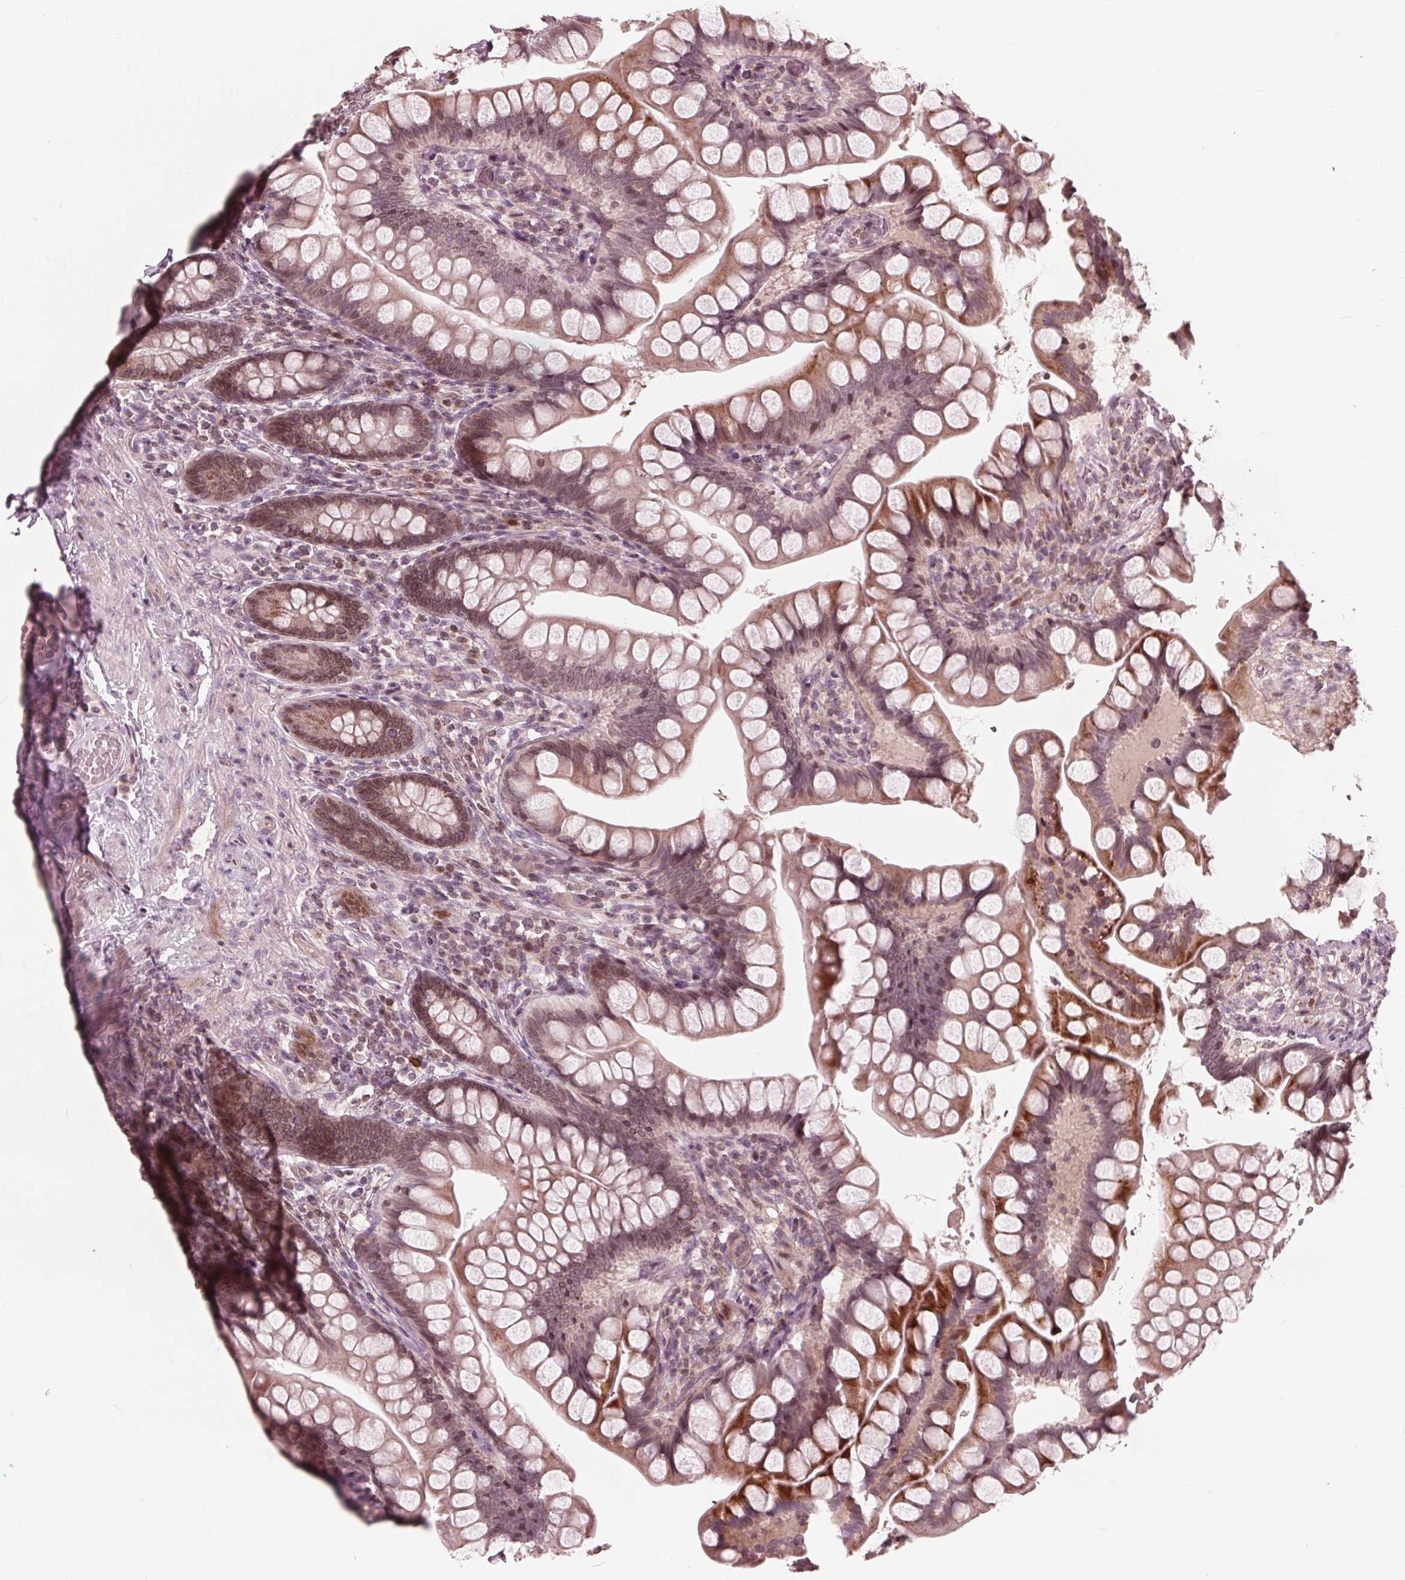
{"staining": {"intensity": "moderate", "quantity": "<25%", "location": "cytoplasmic/membranous,nuclear"}, "tissue": "small intestine", "cell_type": "Glandular cells", "image_type": "normal", "snomed": [{"axis": "morphology", "description": "Normal tissue, NOS"}, {"axis": "topography", "description": "Small intestine"}], "caption": "Human small intestine stained for a protein (brown) reveals moderate cytoplasmic/membranous,nuclear positive positivity in approximately <25% of glandular cells.", "gene": "NUP210", "patient": {"sex": "male", "age": 70}}